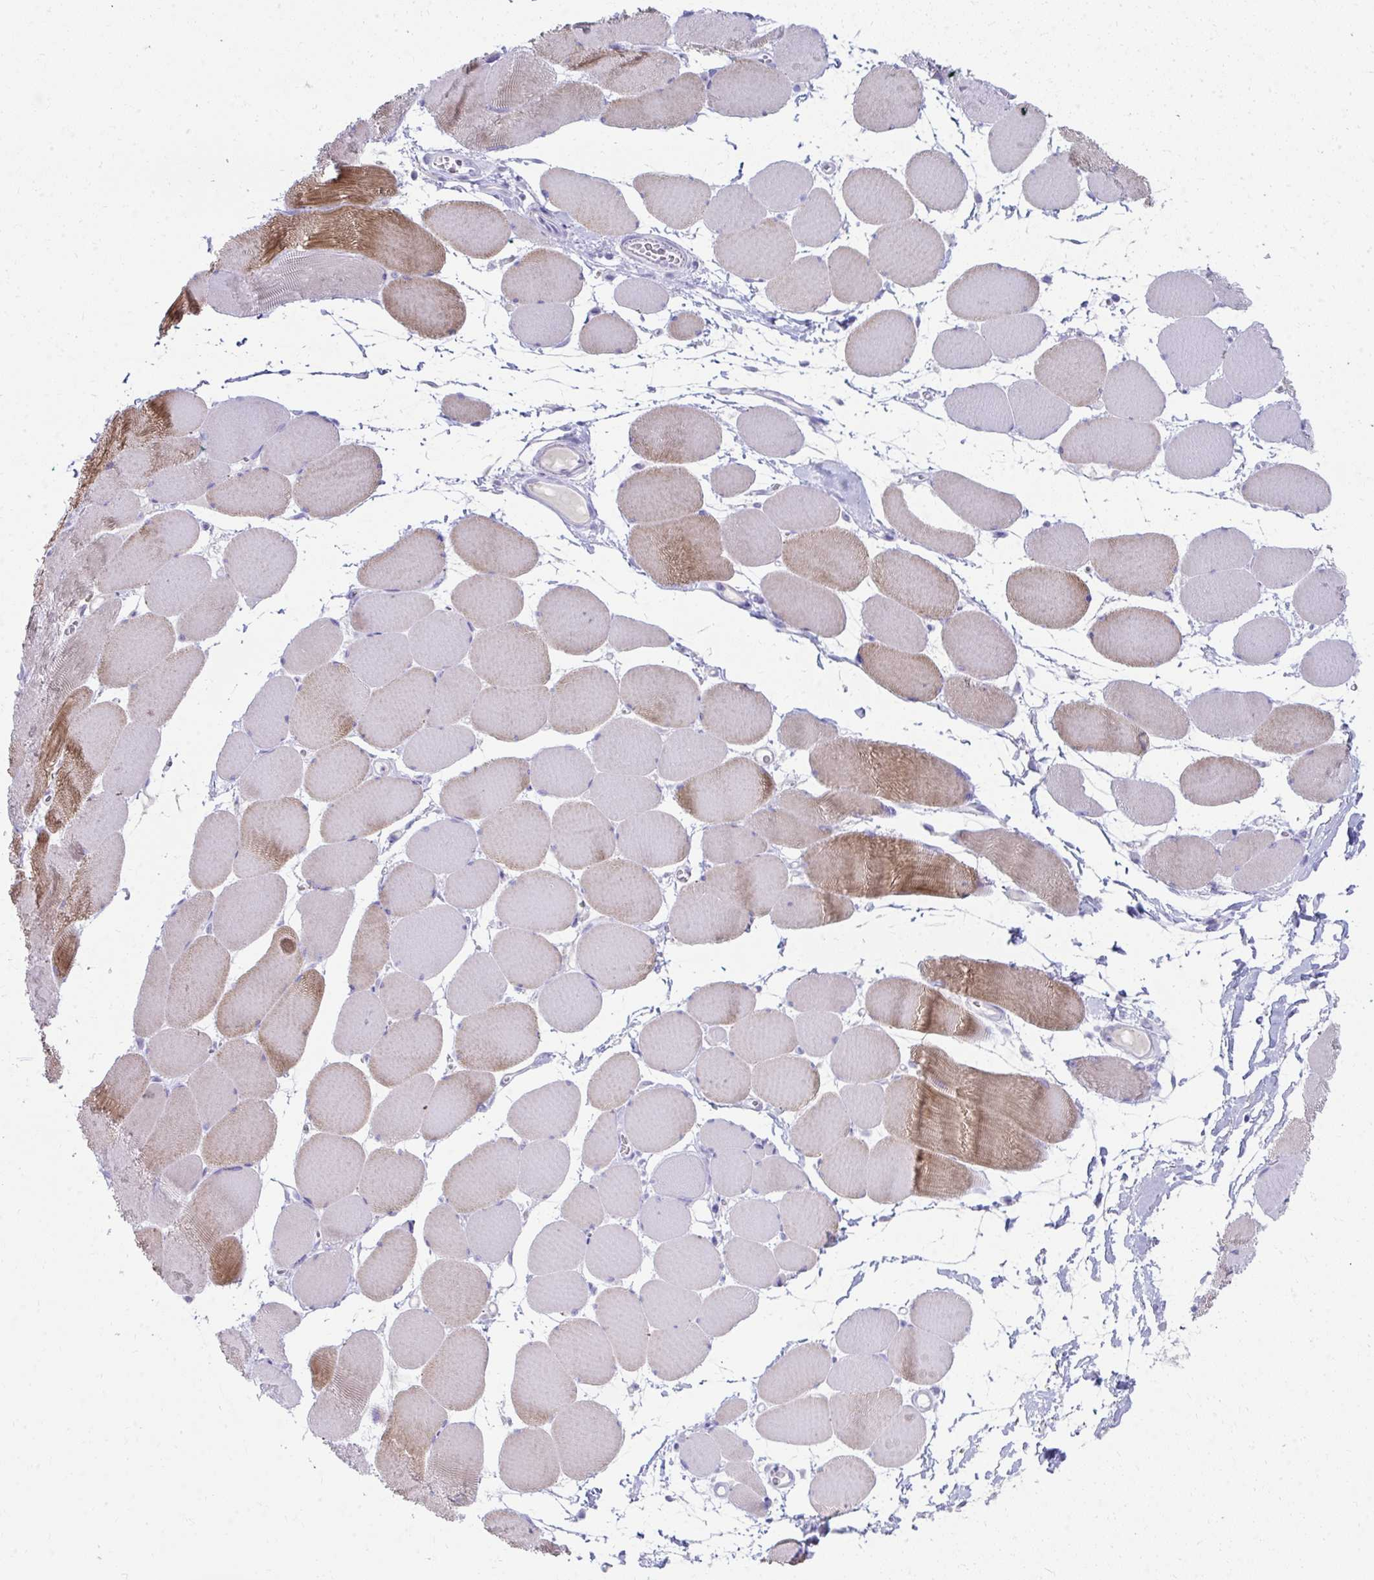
{"staining": {"intensity": "moderate", "quantity": "<25%", "location": "cytoplasmic/membranous"}, "tissue": "skeletal muscle", "cell_type": "Myocytes", "image_type": "normal", "snomed": [{"axis": "morphology", "description": "Normal tissue, NOS"}, {"axis": "topography", "description": "Skeletal muscle"}], "caption": "Immunohistochemistry staining of normal skeletal muscle, which displays low levels of moderate cytoplasmic/membranous expression in approximately <25% of myocytes indicating moderate cytoplasmic/membranous protein positivity. The staining was performed using DAB (3,3'-diaminobenzidine) (brown) for protein detection and nuclei were counterstained in hematoxylin (blue).", "gene": "SEC14L3", "patient": {"sex": "female", "age": 75}}